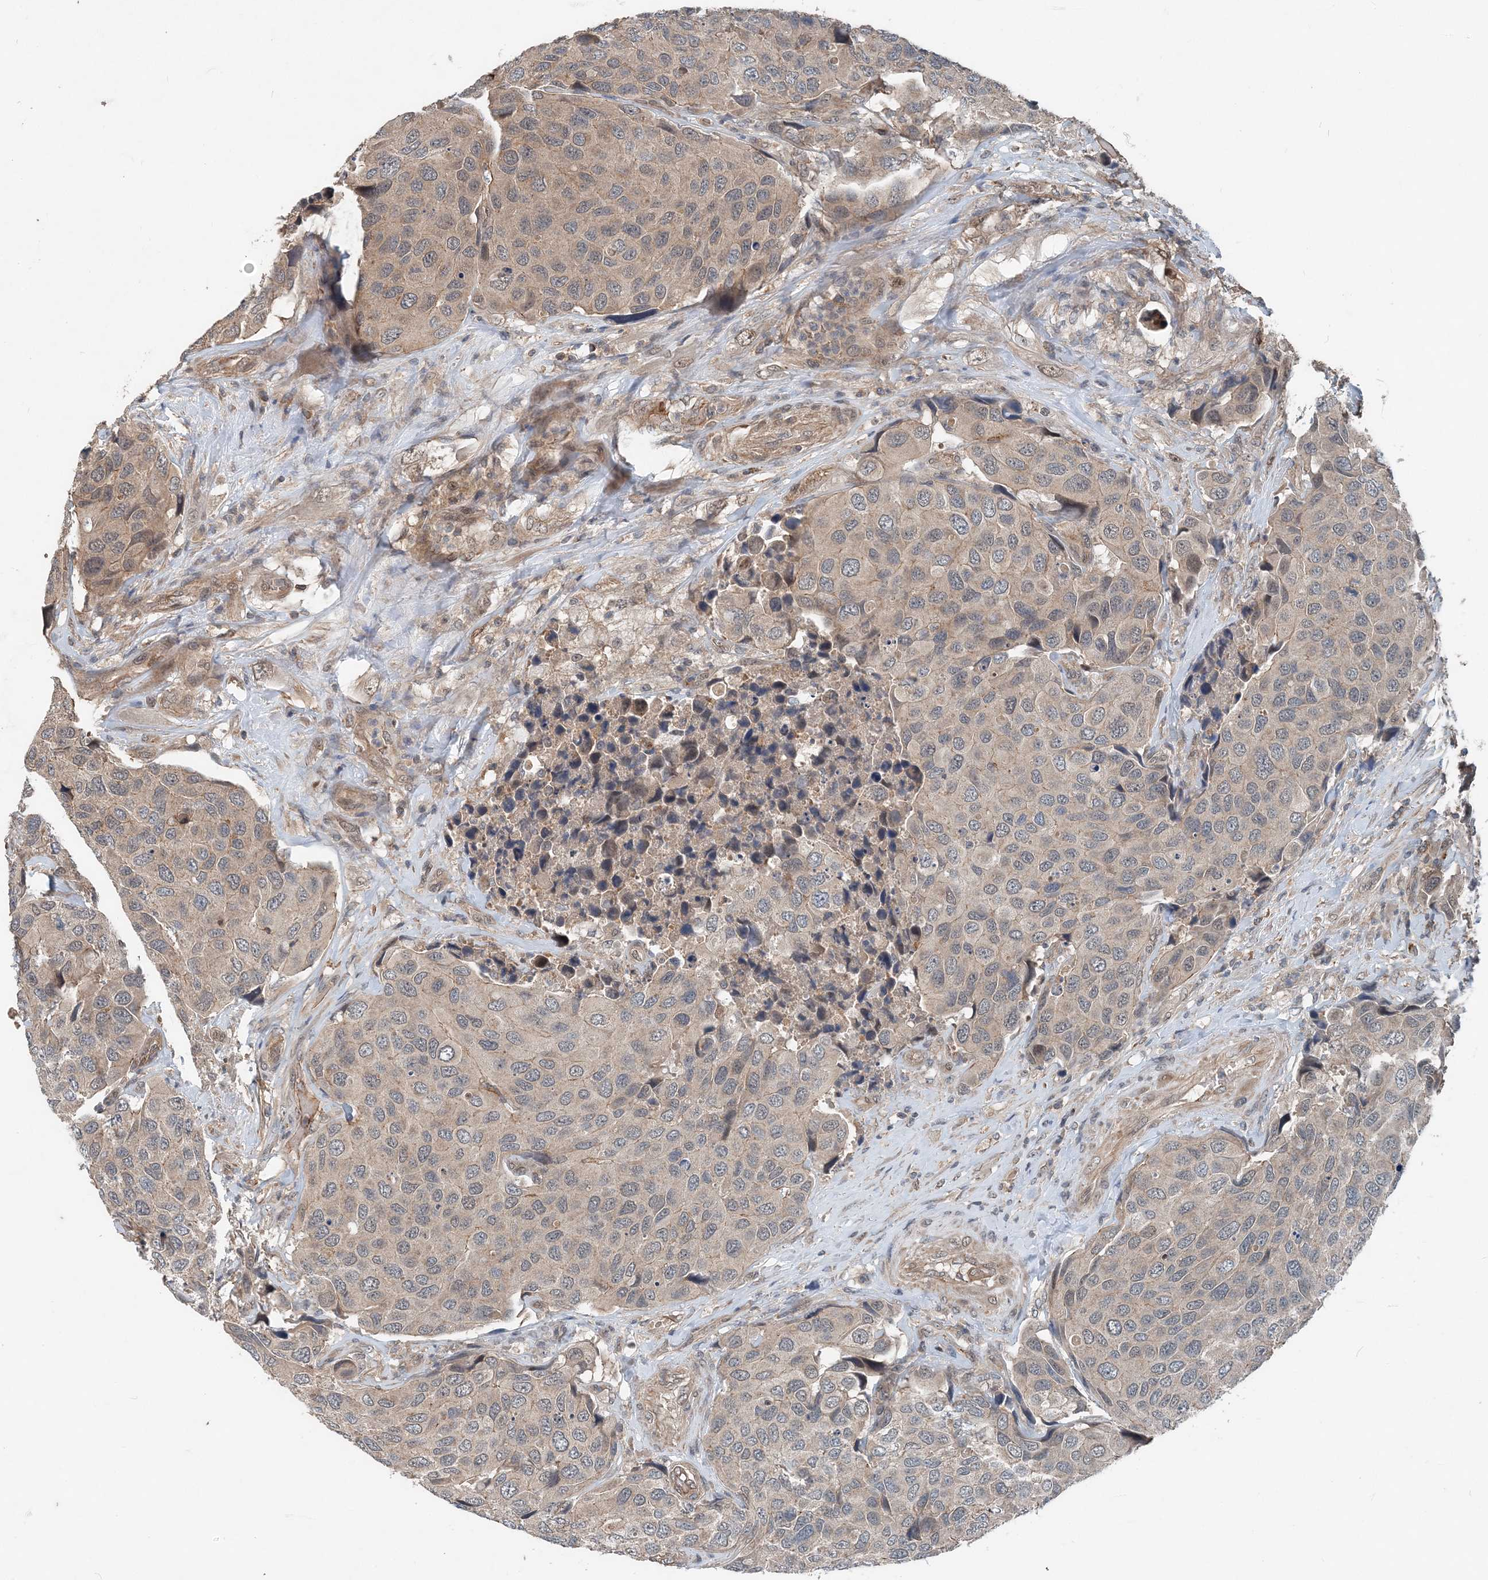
{"staining": {"intensity": "weak", "quantity": "25%-75%", "location": "cytoplasmic/membranous"}, "tissue": "urothelial cancer", "cell_type": "Tumor cells", "image_type": "cancer", "snomed": [{"axis": "morphology", "description": "Urothelial carcinoma, High grade"}, {"axis": "topography", "description": "Urinary bladder"}], "caption": "Urothelial cancer was stained to show a protein in brown. There is low levels of weak cytoplasmic/membranous positivity in about 25%-75% of tumor cells.", "gene": "SMPD3", "patient": {"sex": "male", "age": 74}}